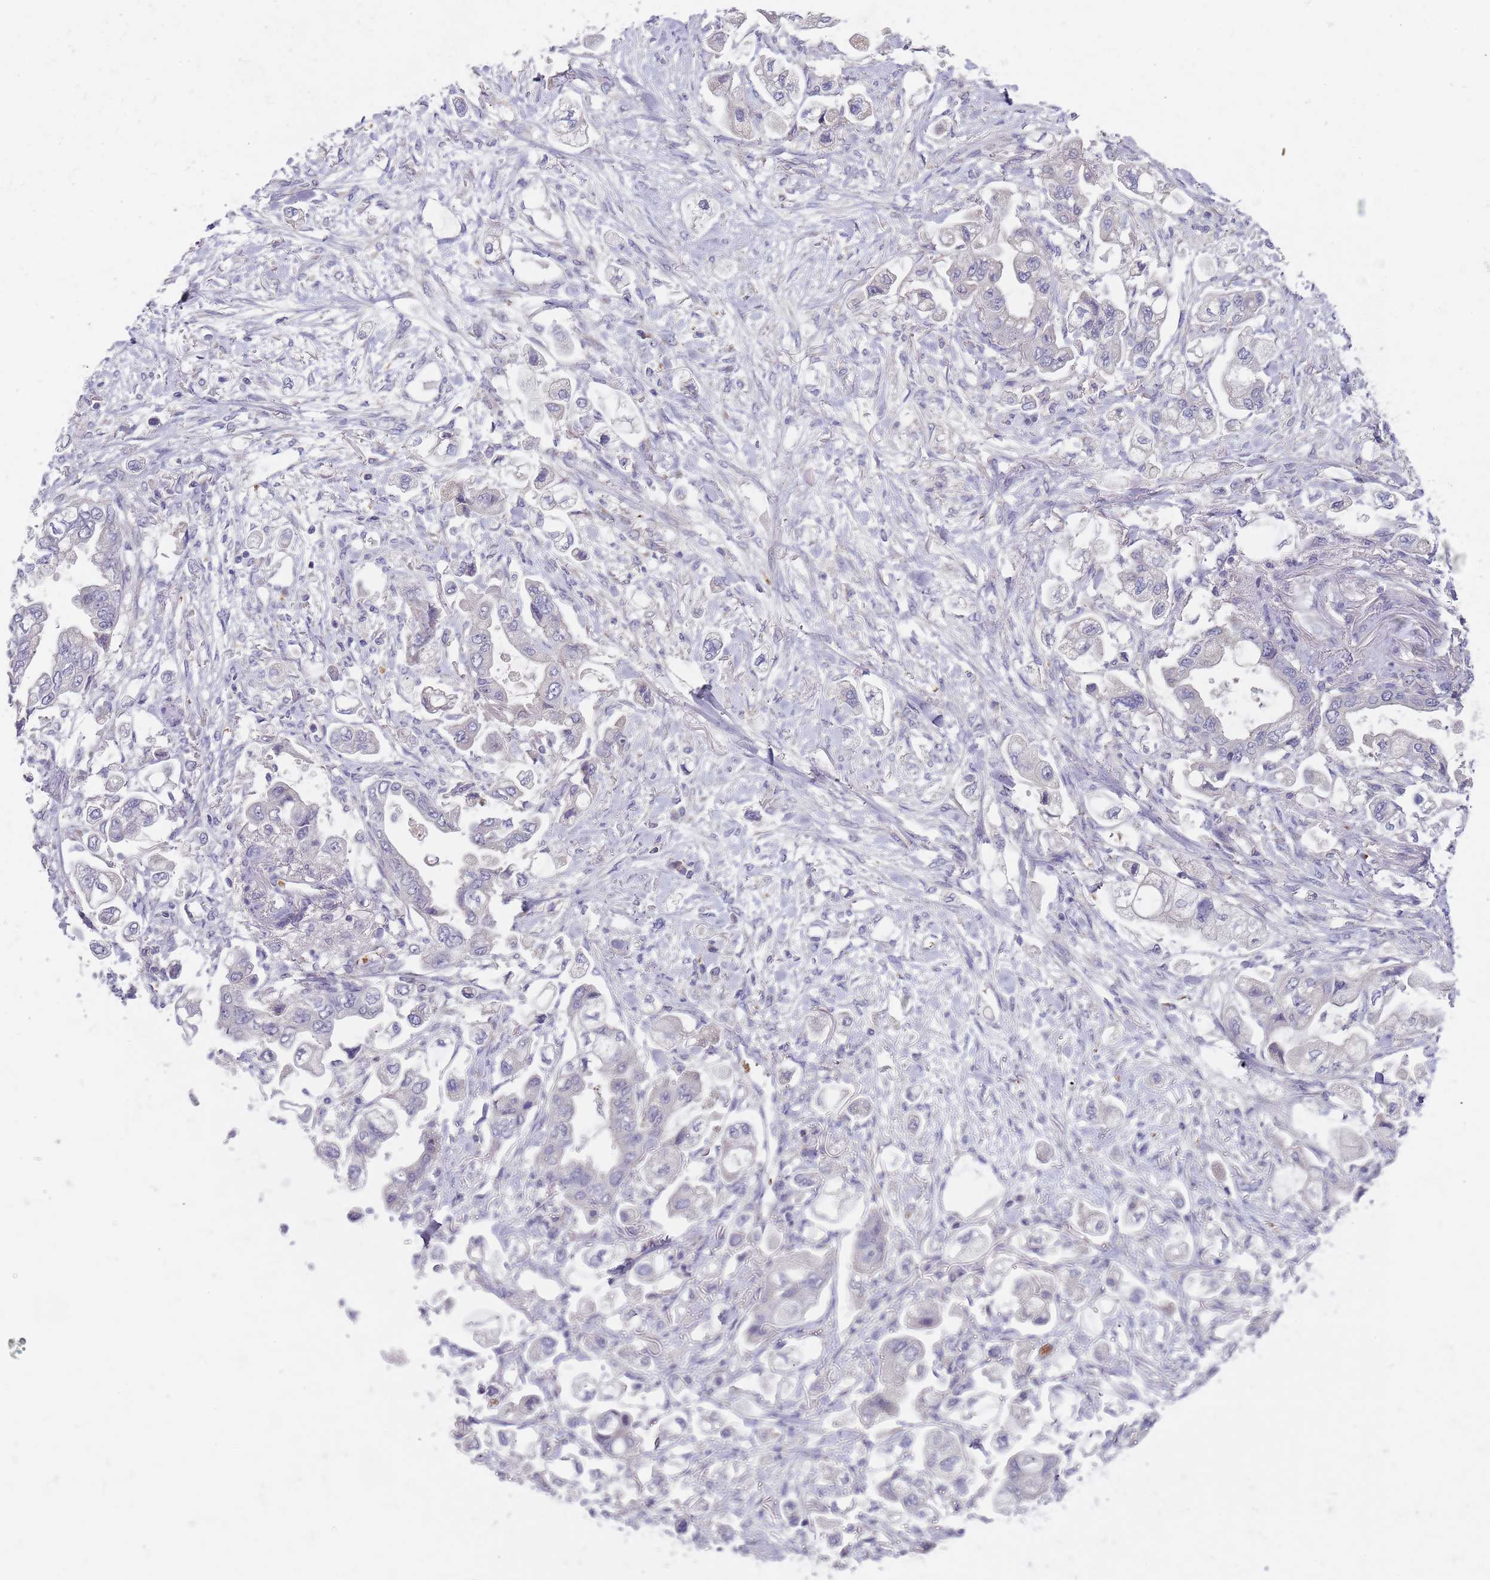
{"staining": {"intensity": "negative", "quantity": "none", "location": "none"}, "tissue": "stomach cancer", "cell_type": "Tumor cells", "image_type": "cancer", "snomed": [{"axis": "morphology", "description": "Adenocarcinoma, NOS"}, {"axis": "topography", "description": "Stomach"}], "caption": "An image of human adenocarcinoma (stomach) is negative for staining in tumor cells.", "gene": "PRAC1", "patient": {"sex": "male", "age": 62}}